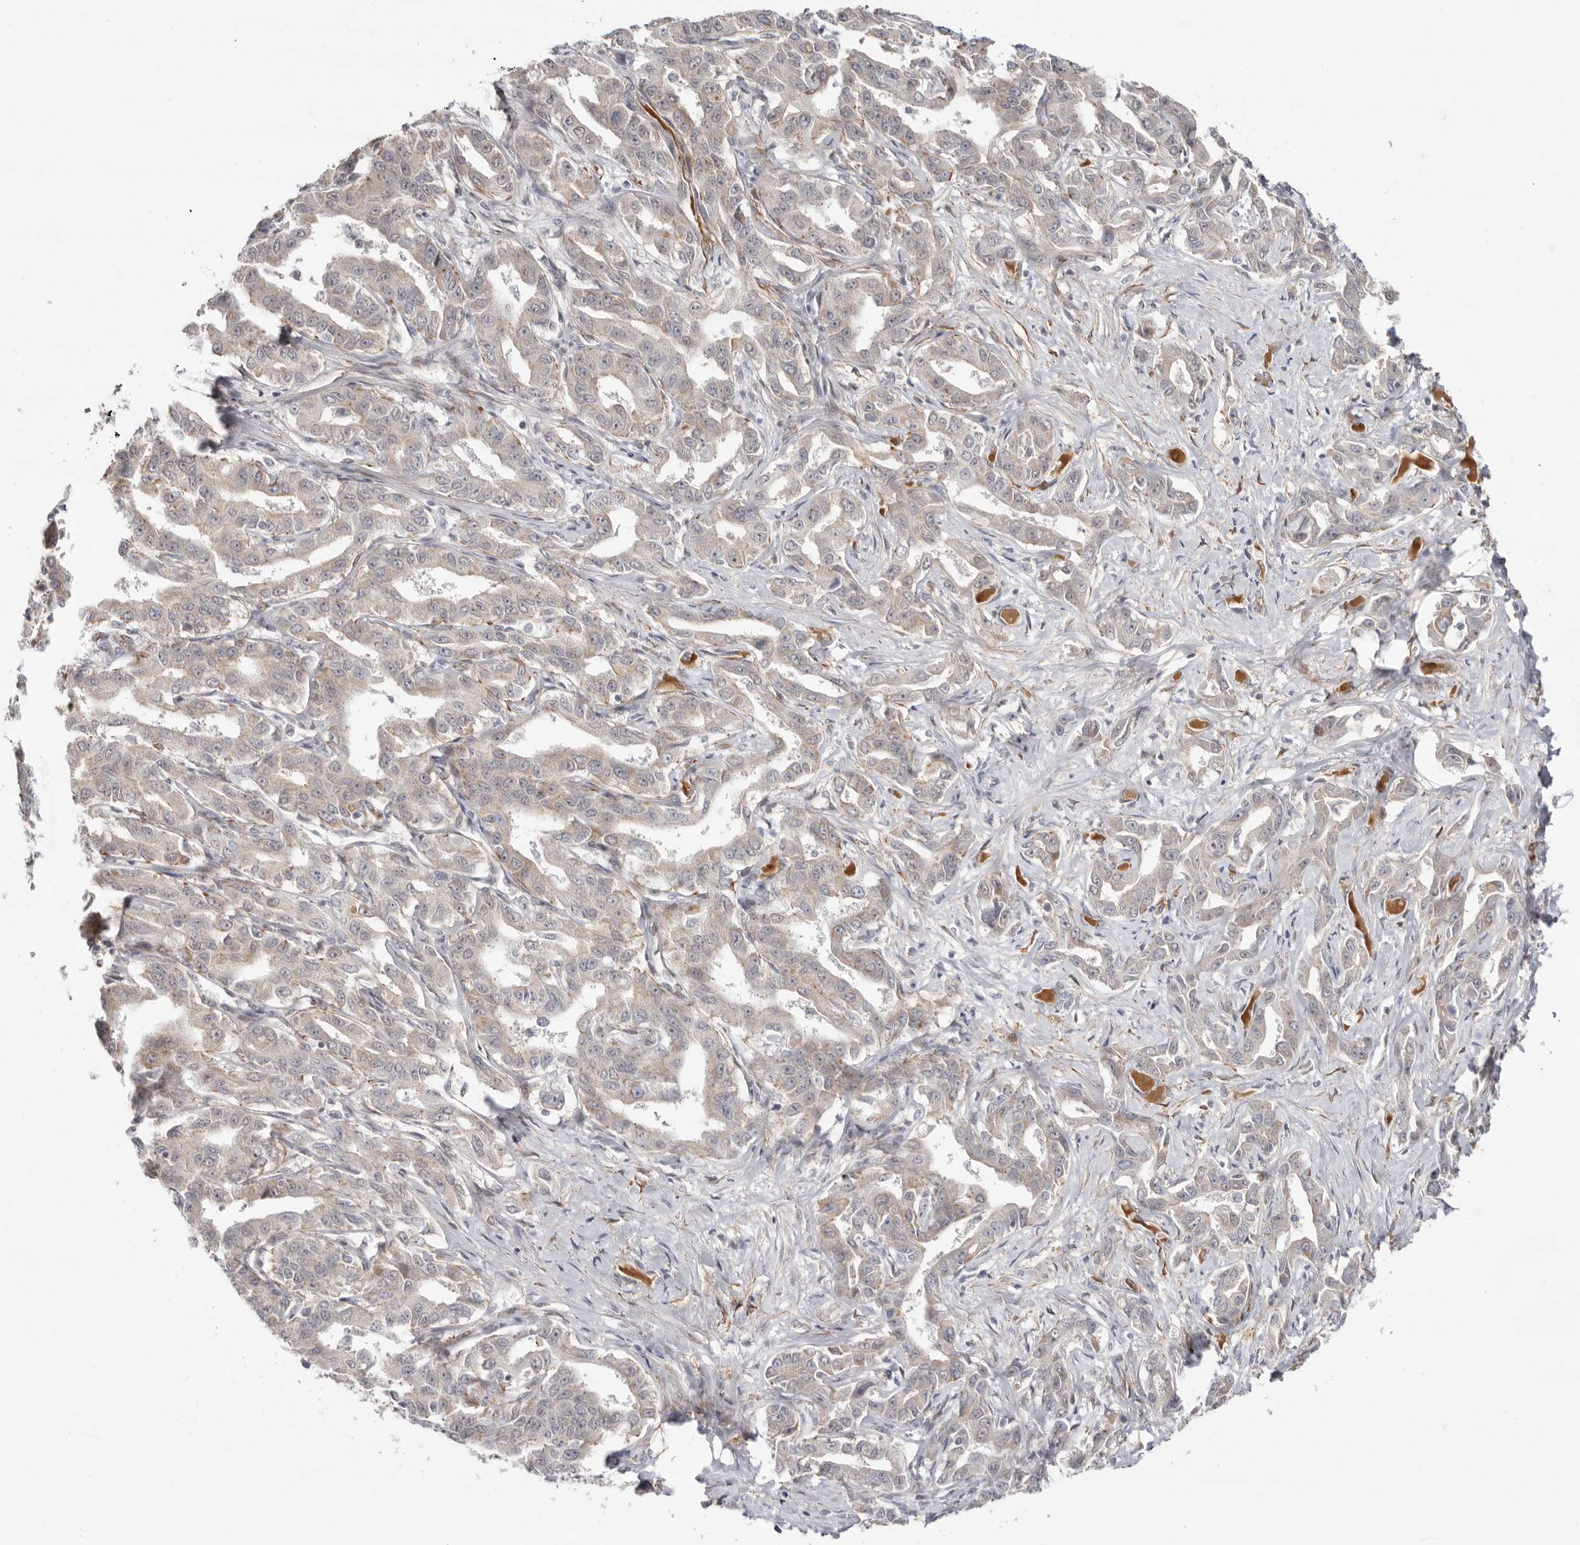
{"staining": {"intensity": "negative", "quantity": "none", "location": "none"}, "tissue": "liver cancer", "cell_type": "Tumor cells", "image_type": "cancer", "snomed": [{"axis": "morphology", "description": "Cholangiocarcinoma"}, {"axis": "topography", "description": "Liver"}], "caption": "IHC micrograph of neoplastic tissue: liver cancer (cholangiocarcinoma) stained with DAB (3,3'-diaminobenzidine) demonstrates no significant protein positivity in tumor cells.", "gene": "SZT2", "patient": {"sex": "male", "age": 59}}